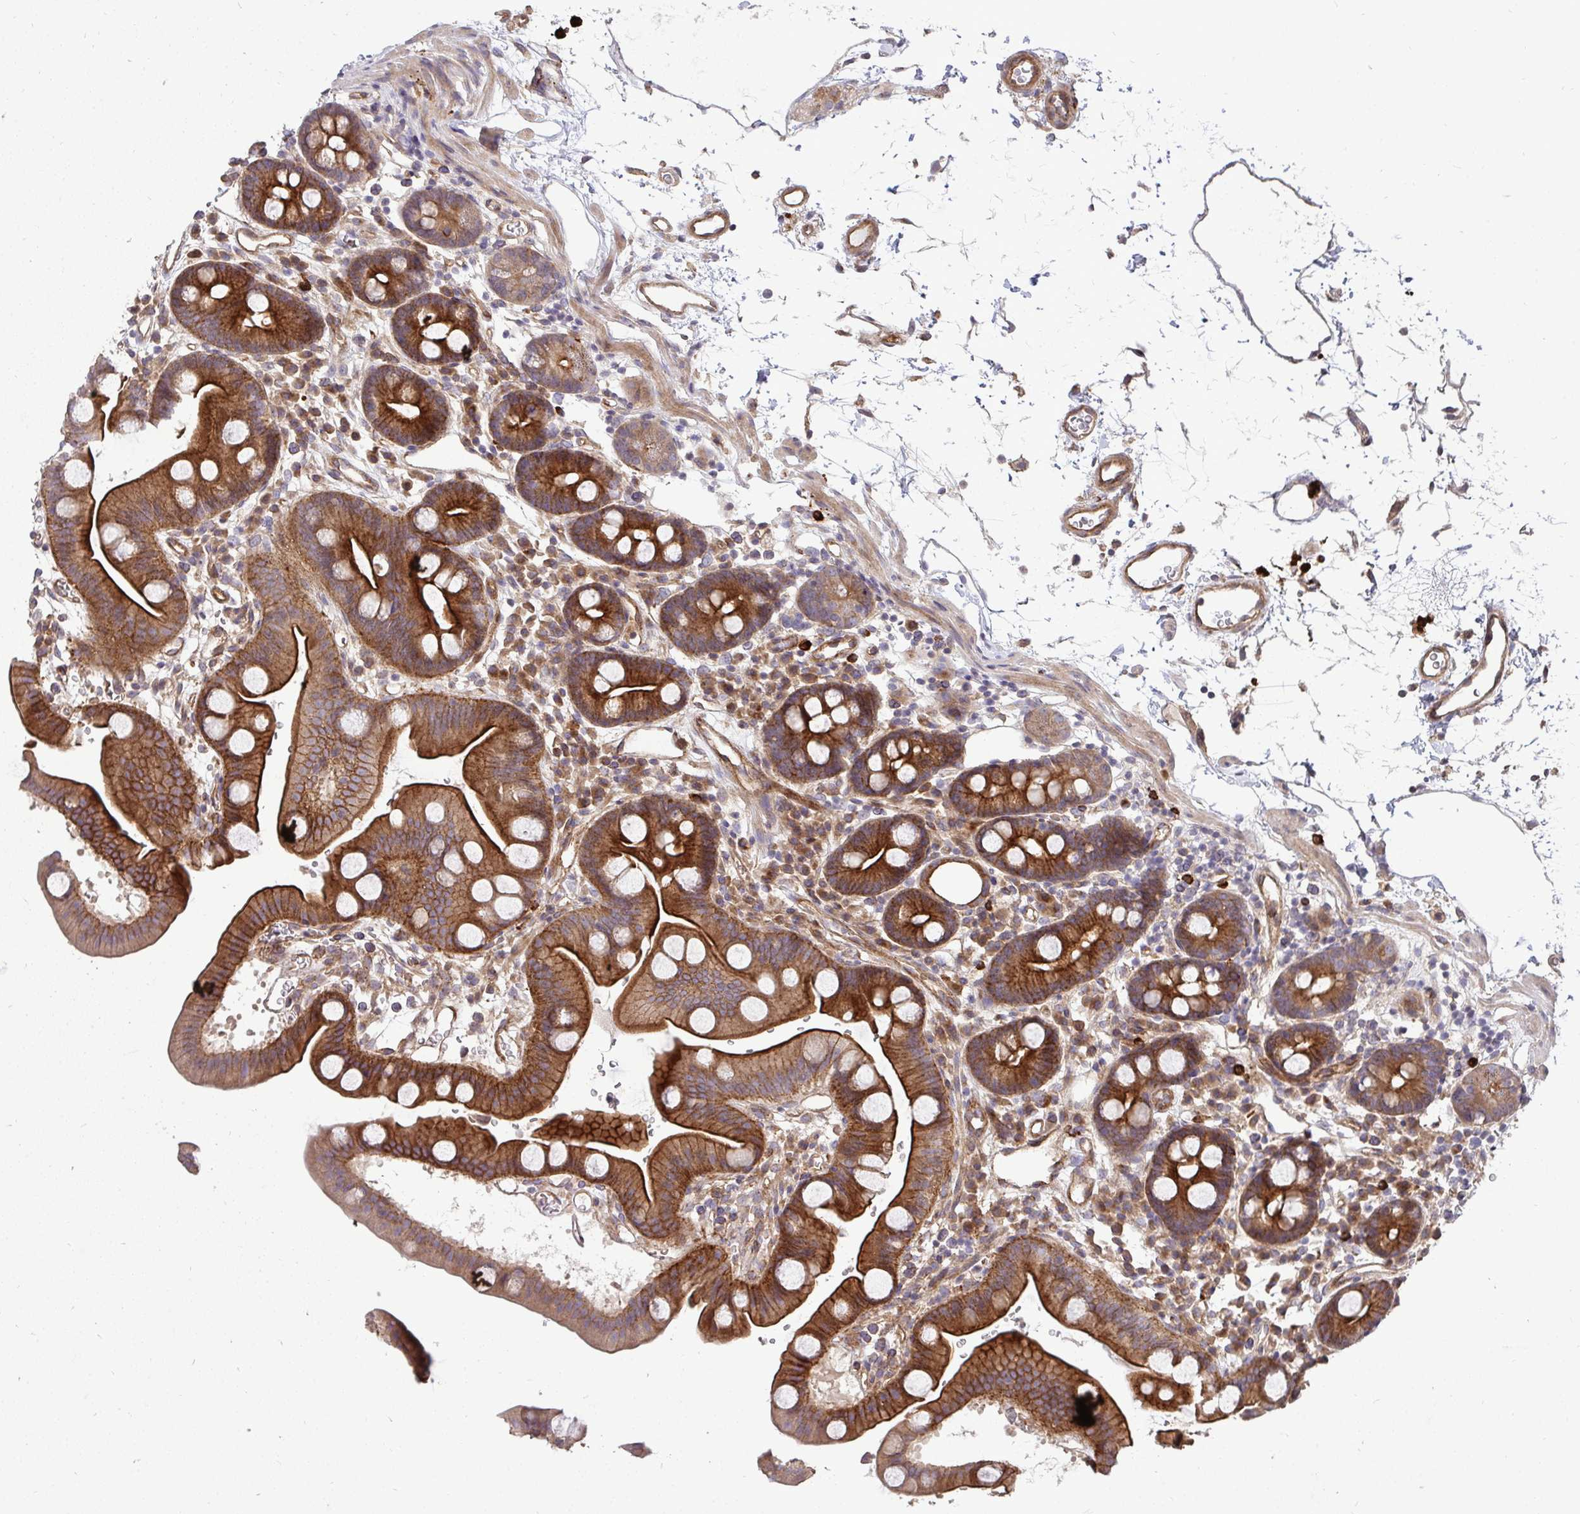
{"staining": {"intensity": "strong", "quantity": "25%-75%", "location": "cytoplasmic/membranous"}, "tissue": "duodenum", "cell_type": "Glandular cells", "image_type": "normal", "snomed": [{"axis": "morphology", "description": "Normal tissue, NOS"}, {"axis": "topography", "description": "Duodenum"}], "caption": "Glandular cells show high levels of strong cytoplasmic/membranous staining in approximately 25%-75% of cells in unremarkable duodenum. (Stains: DAB (3,3'-diaminobenzidine) in brown, nuclei in blue, Microscopy: brightfield microscopy at high magnification).", "gene": "SH2D1B", "patient": {"sex": "male", "age": 59}}